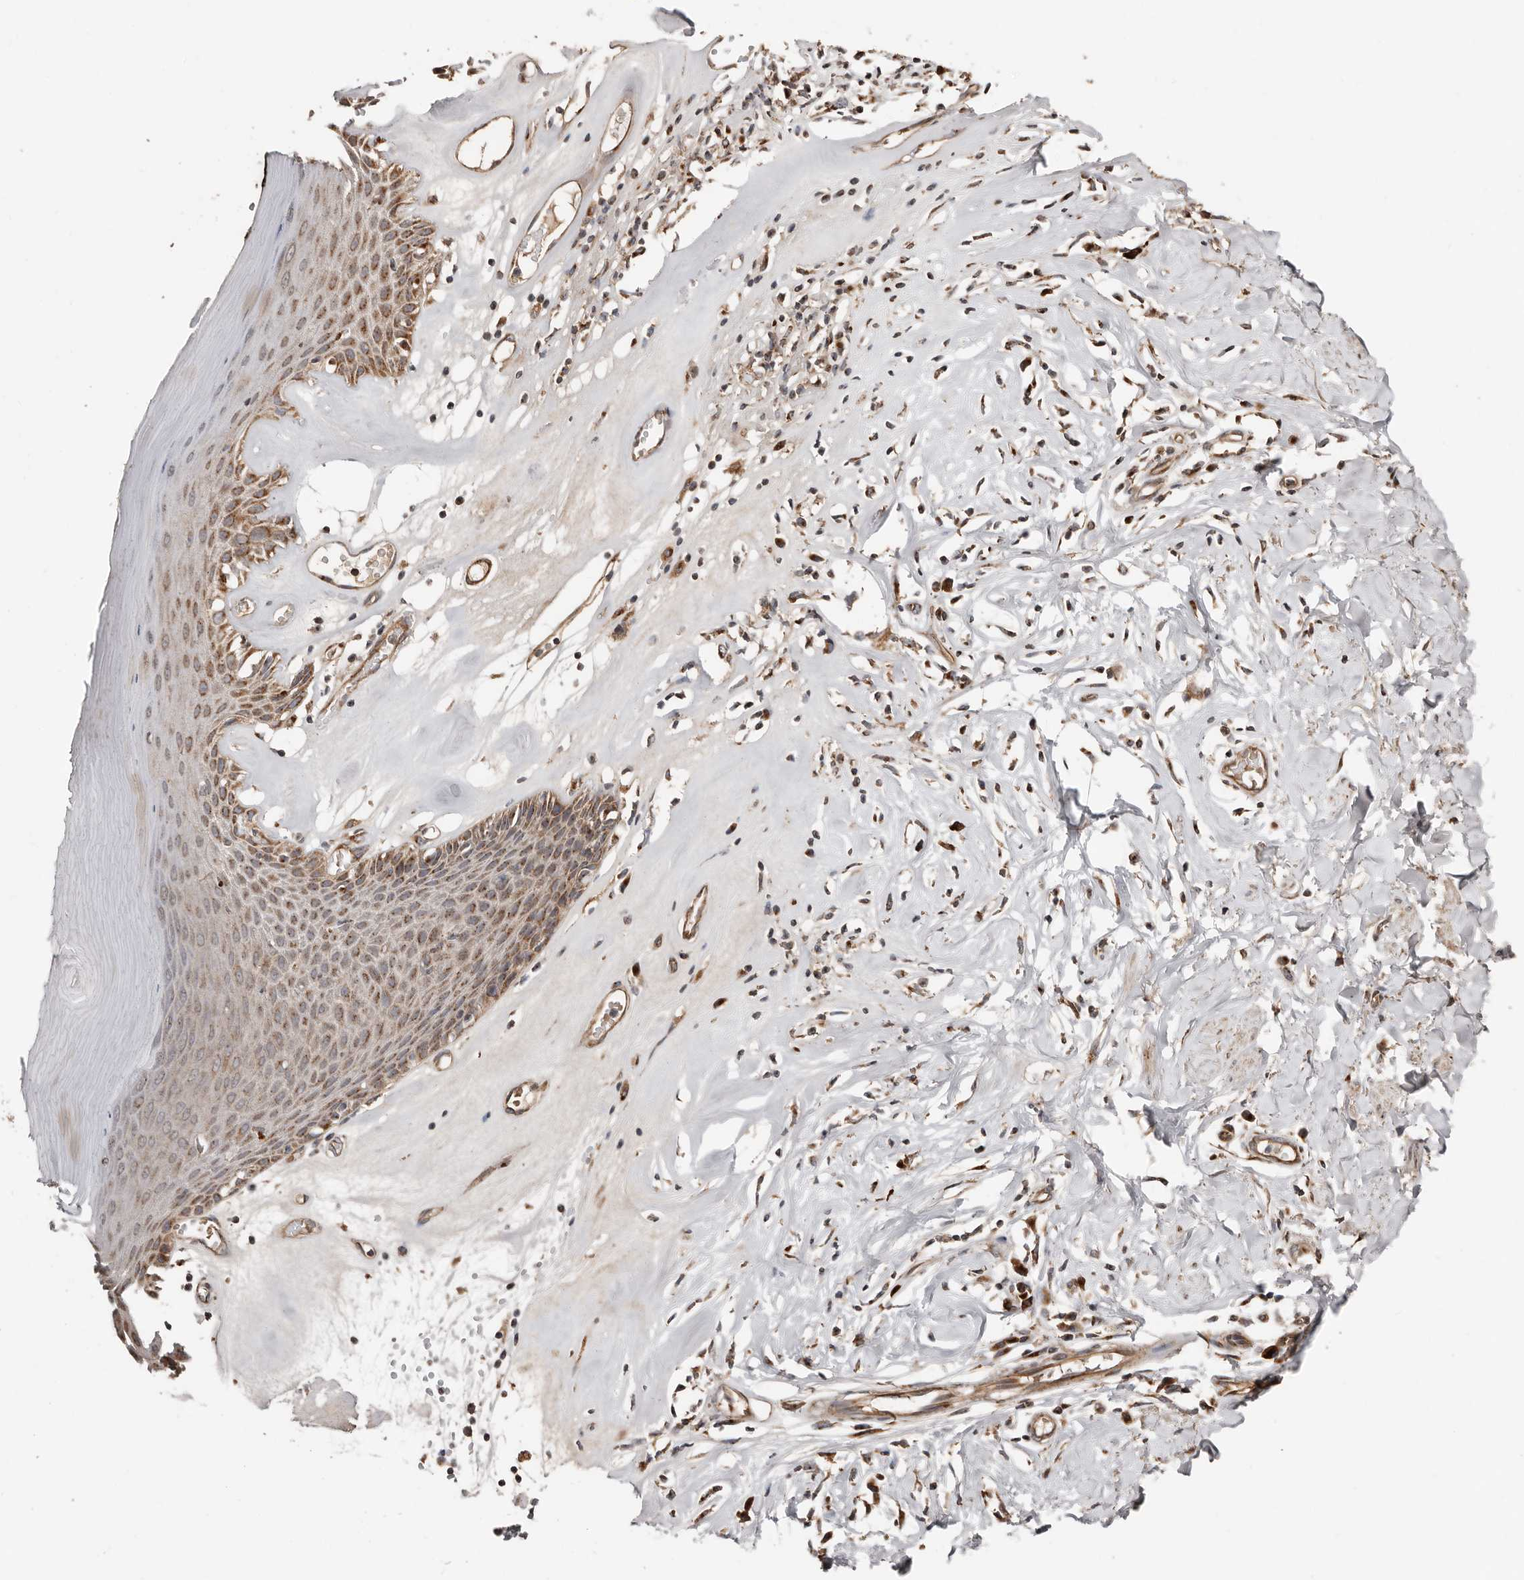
{"staining": {"intensity": "moderate", "quantity": ">75%", "location": "cytoplasmic/membranous"}, "tissue": "skin", "cell_type": "Epidermal cells", "image_type": "normal", "snomed": [{"axis": "morphology", "description": "Normal tissue, NOS"}, {"axis": "morphology", "description": "Inflammation, NOS"}, {"axis": "topography", "description": "Vulva"}], "caption": "Skin stained for a protein (brown) reveals moderate cytoplasmic/membranous positive positivity in about >75% of epidermal cells.", "gene": "COG1", "patient": {"sex": "female", "age": 84}}